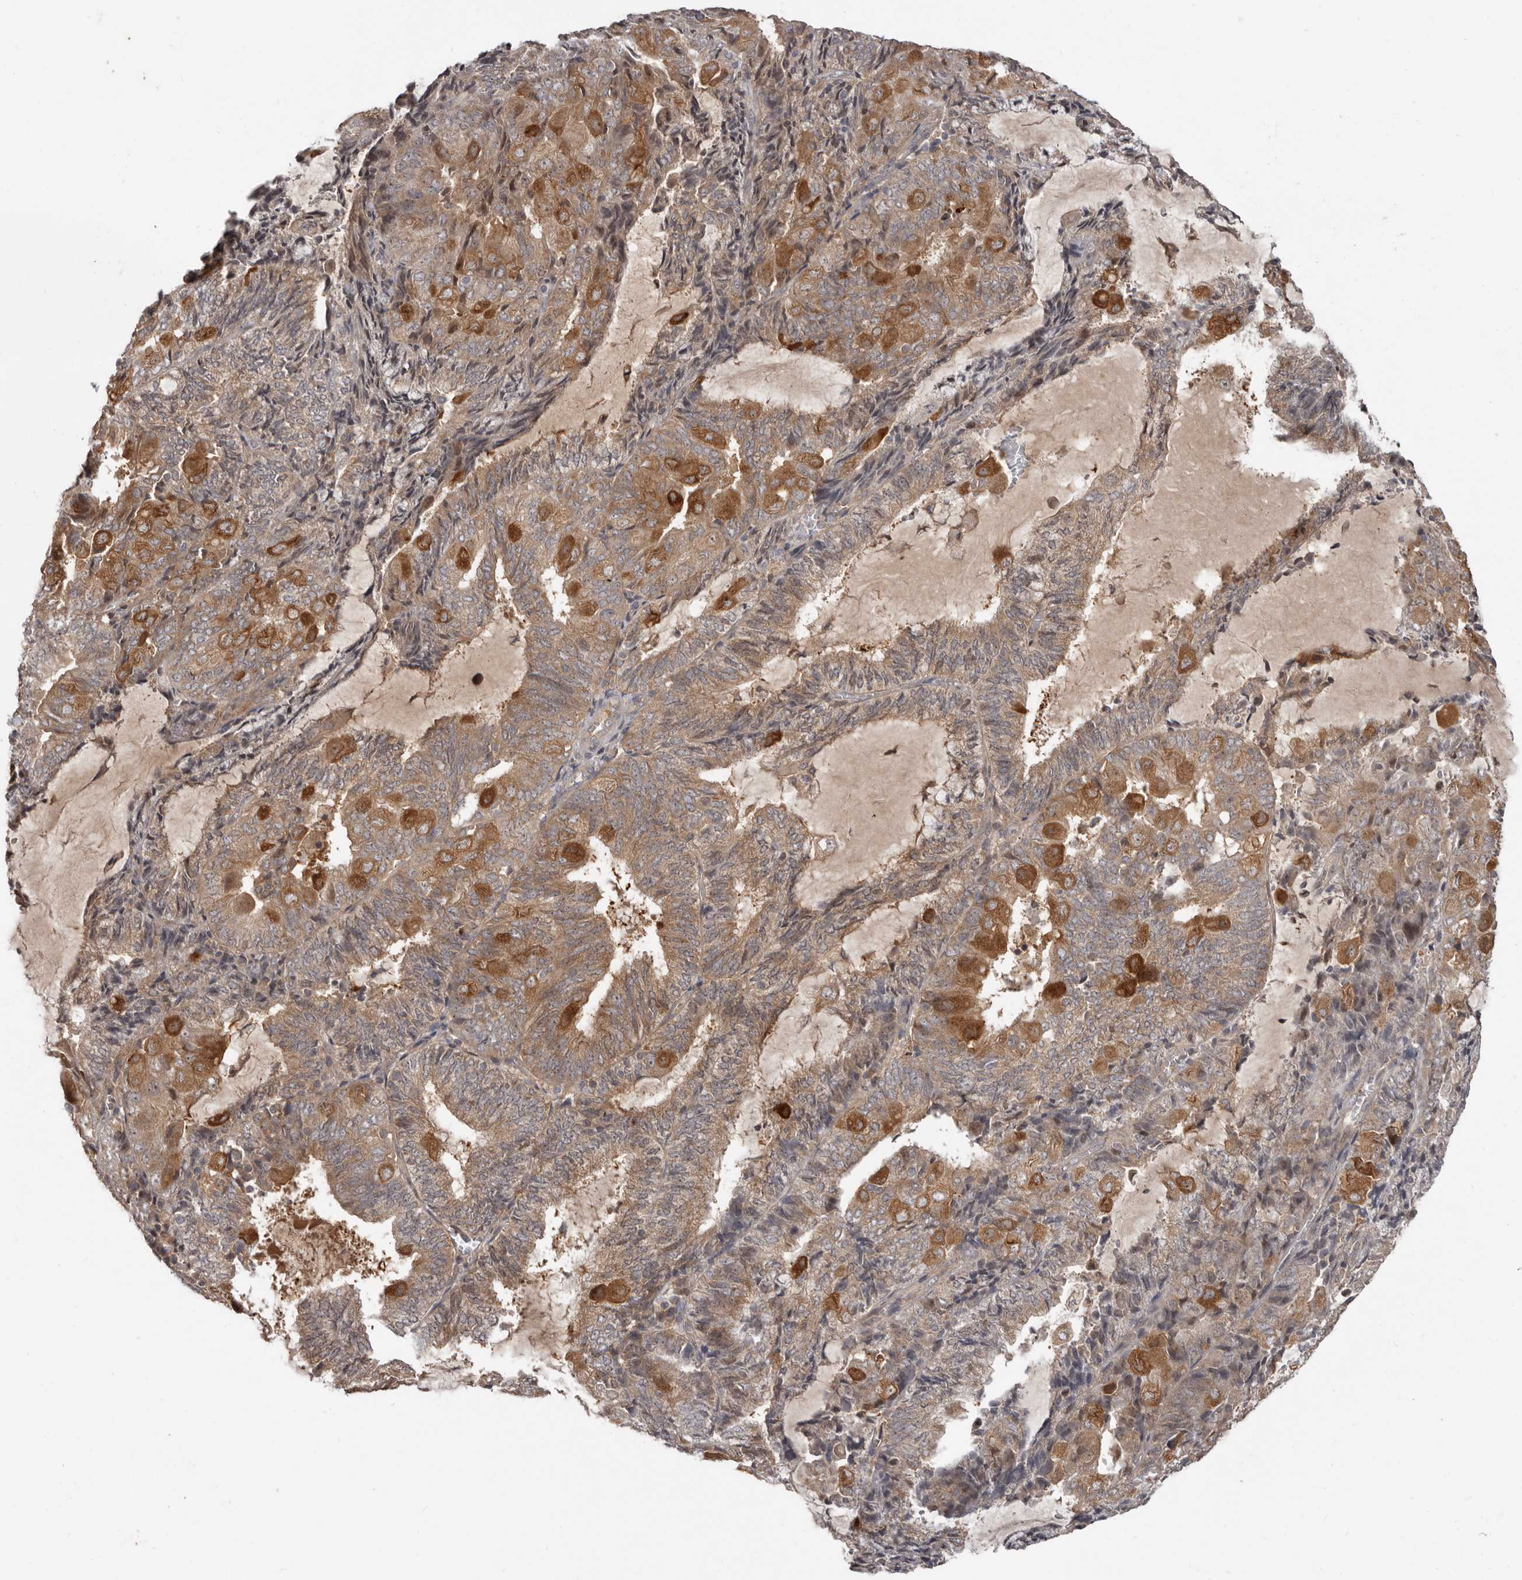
{"staining": {"intensity": "moderate", "quantity": ">75%", "location": "cytoplasmic/membranous"}, "tissue": "endometrial cancer", "cell_type": "Tumor cells", "image_type": "cancer", "snomed": [{"axis": "morphology", "description": "Adenocarcinoma, NOS"}, {"axis": "topography", "description": "Endometrium"}], "caption": "This is a micrograph of IHC staining of endometrial cancer (adenocarcinoma), which shows moderate staining in the cytoplasmic/membranous of tumor cells.", "gene": "BAD", "patient": {"sex": "female", "age": 81}}